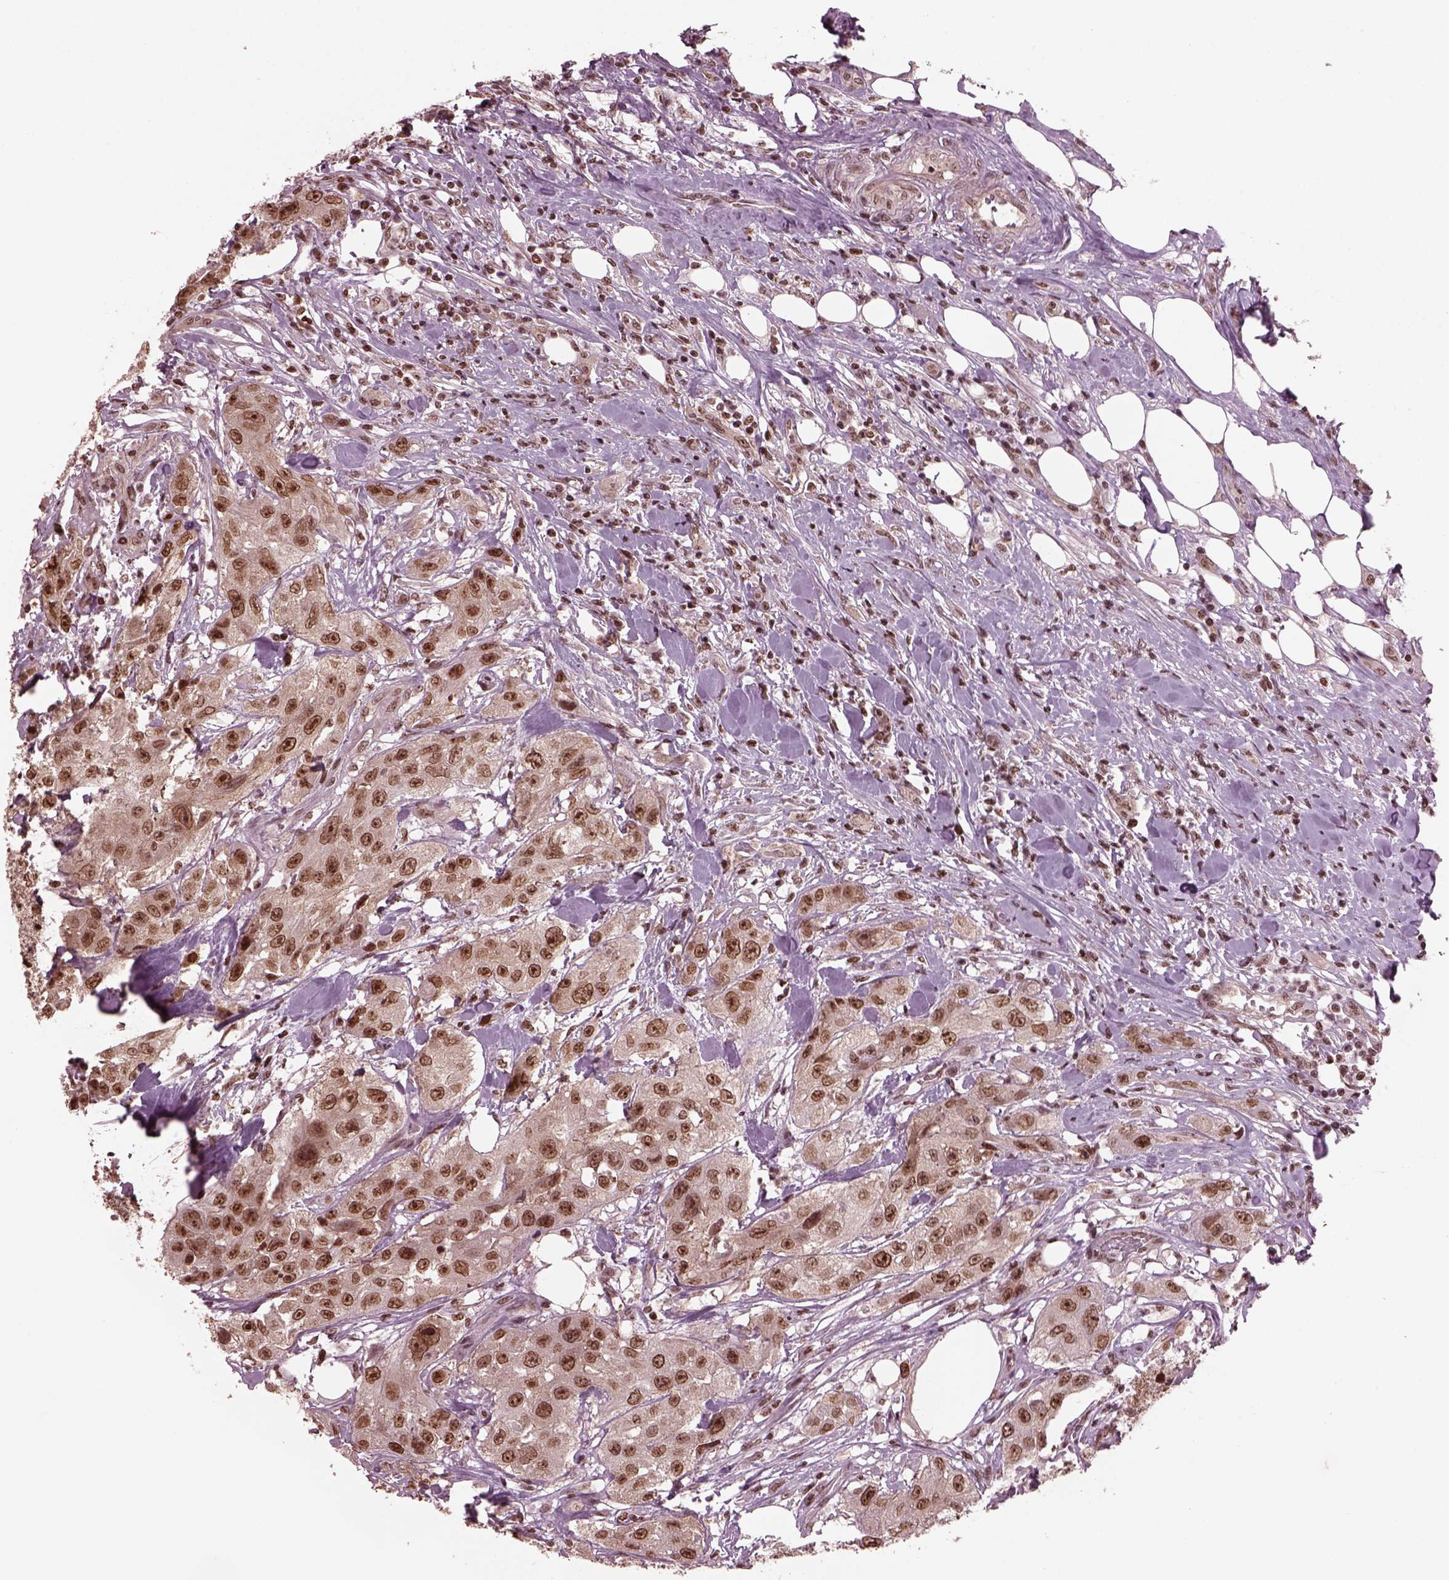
{"staining": {"intensity": "strong", "quantity": ">75%", "location": "nuclear"}, "tissue": "urothelial cancer", "cell_type": "Tumor cells", "image_type": "cancer", "snomed": [{"axis": "morphology", "description": "Urothelial carcinoma, High grade"}, {"axis": "topography", "description": "Urinary bladder"}], "caption": "The image demonstrates immunohistochemical staining of high-grade urothelial carcinoma. There is strong nuclear positivity is appreciated in about >75% of tumor cells.", "gene": "RUVBL2", "patient": {"sex": "male", "age": 79}}